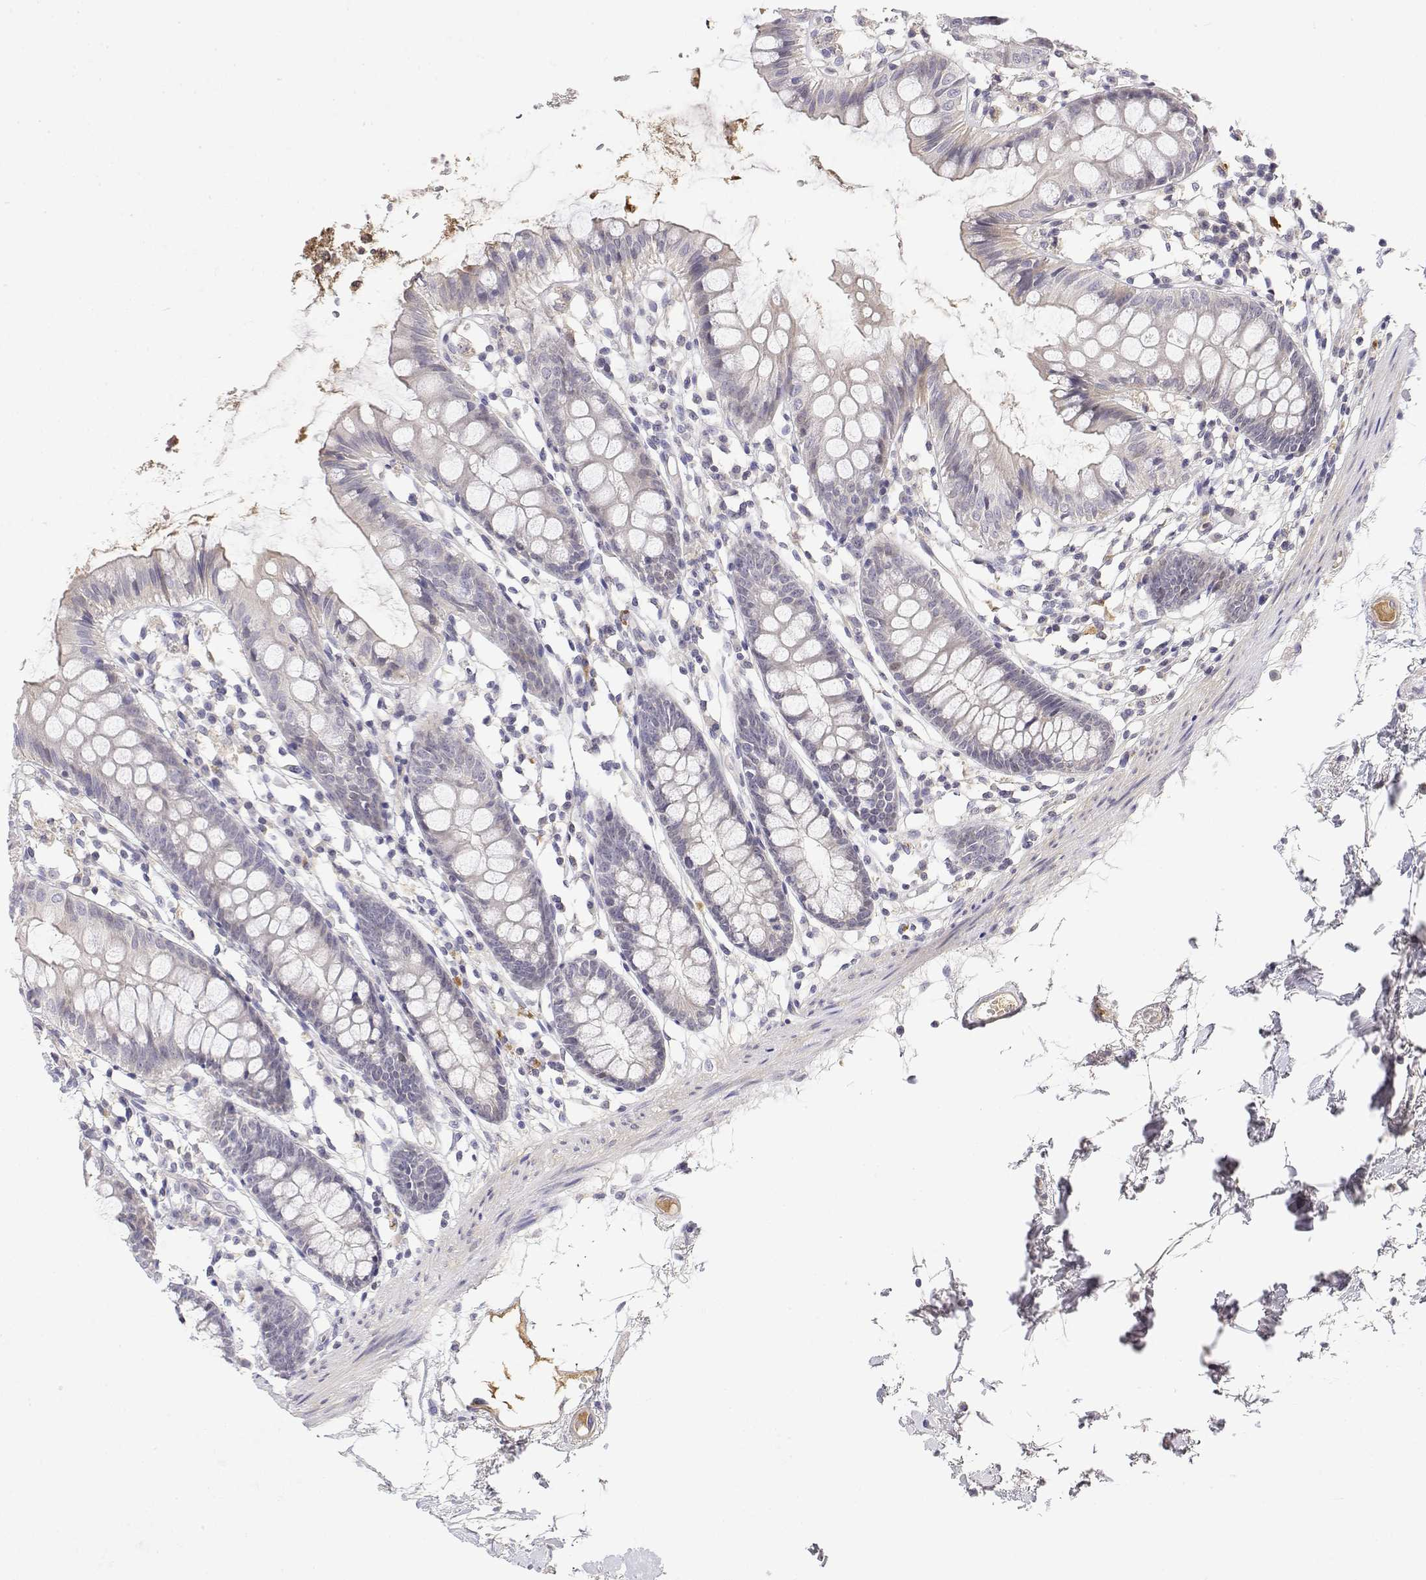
{"staining": {"intensity": "negative", "quantity": "none", "location": "none"}, "tissue": "colon", "cell_type": "Endothelial cells", "image_type": "normal", "snomed": [{"axis": "morphology", "description": "Normal tissue, NOS"}, {"axis": "topography", "description": "Colon"}], "caption": "Endothelial cells are negative for brown protein staining in benign colon. (DAB IHC visualized using brightfield microscopy, high magnification).", "gene": "IGFBP4", "patient": {"sex": "female", "age": 84}}